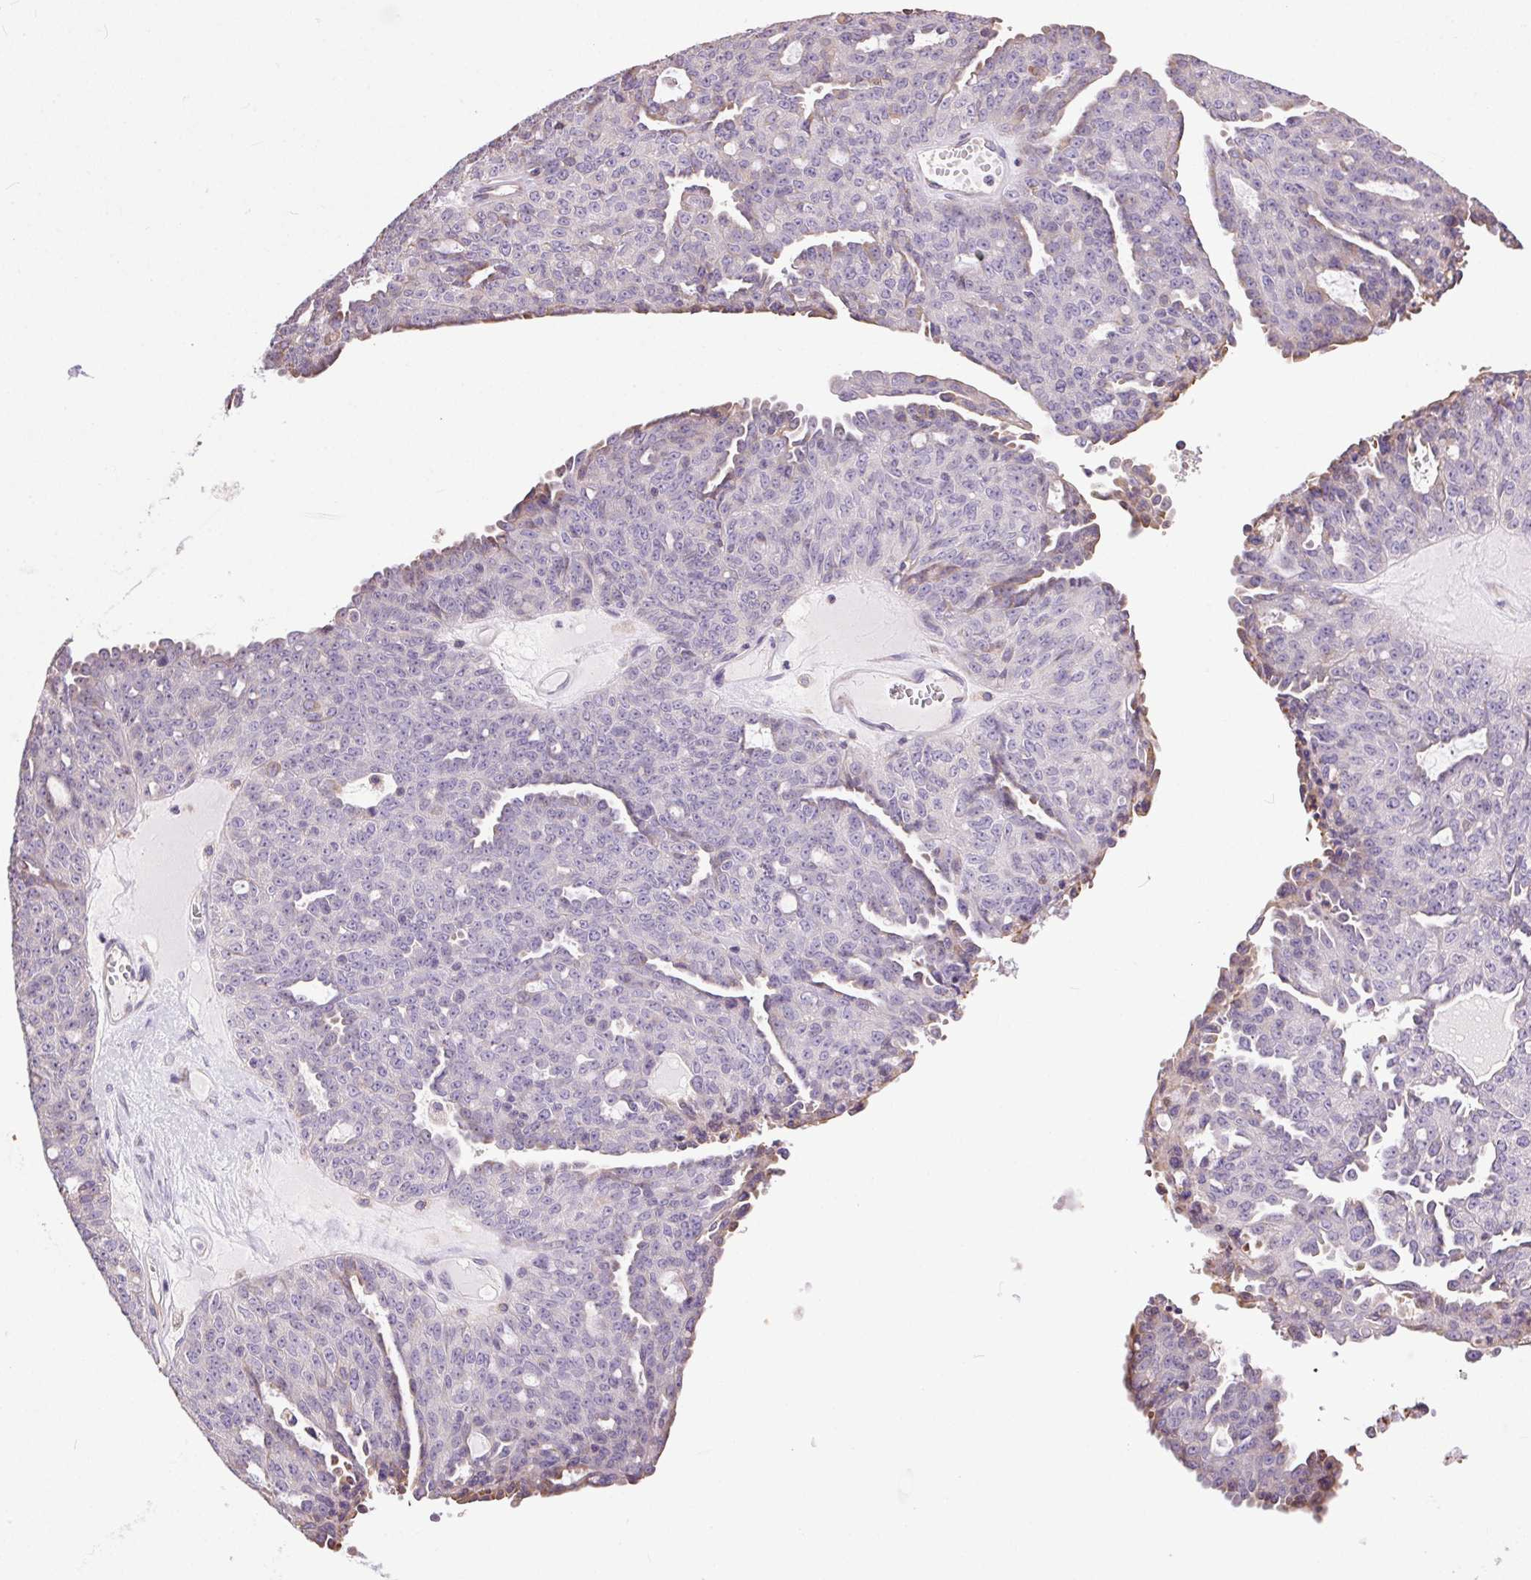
{"staining": {"intensity": "negative", "quantity": "none", "location": "none"}, "tissue": "ovarian cancer", "cell_type": "Tumor cells", "image_type": "cancer", "snomed": [{"axis": "morphology", "description": "Cystadenocarcinoma, serous, NOS"}, {"axis": "topography", "description": "Ovary"}], "caption": "DAB immunohistochemical staining of serous cystadenocarcinoma (ovarian) exhibits no significant positivity in tumor cells.", "gene": "SNX31", "patient": {"sex": "female", "age": 71}}